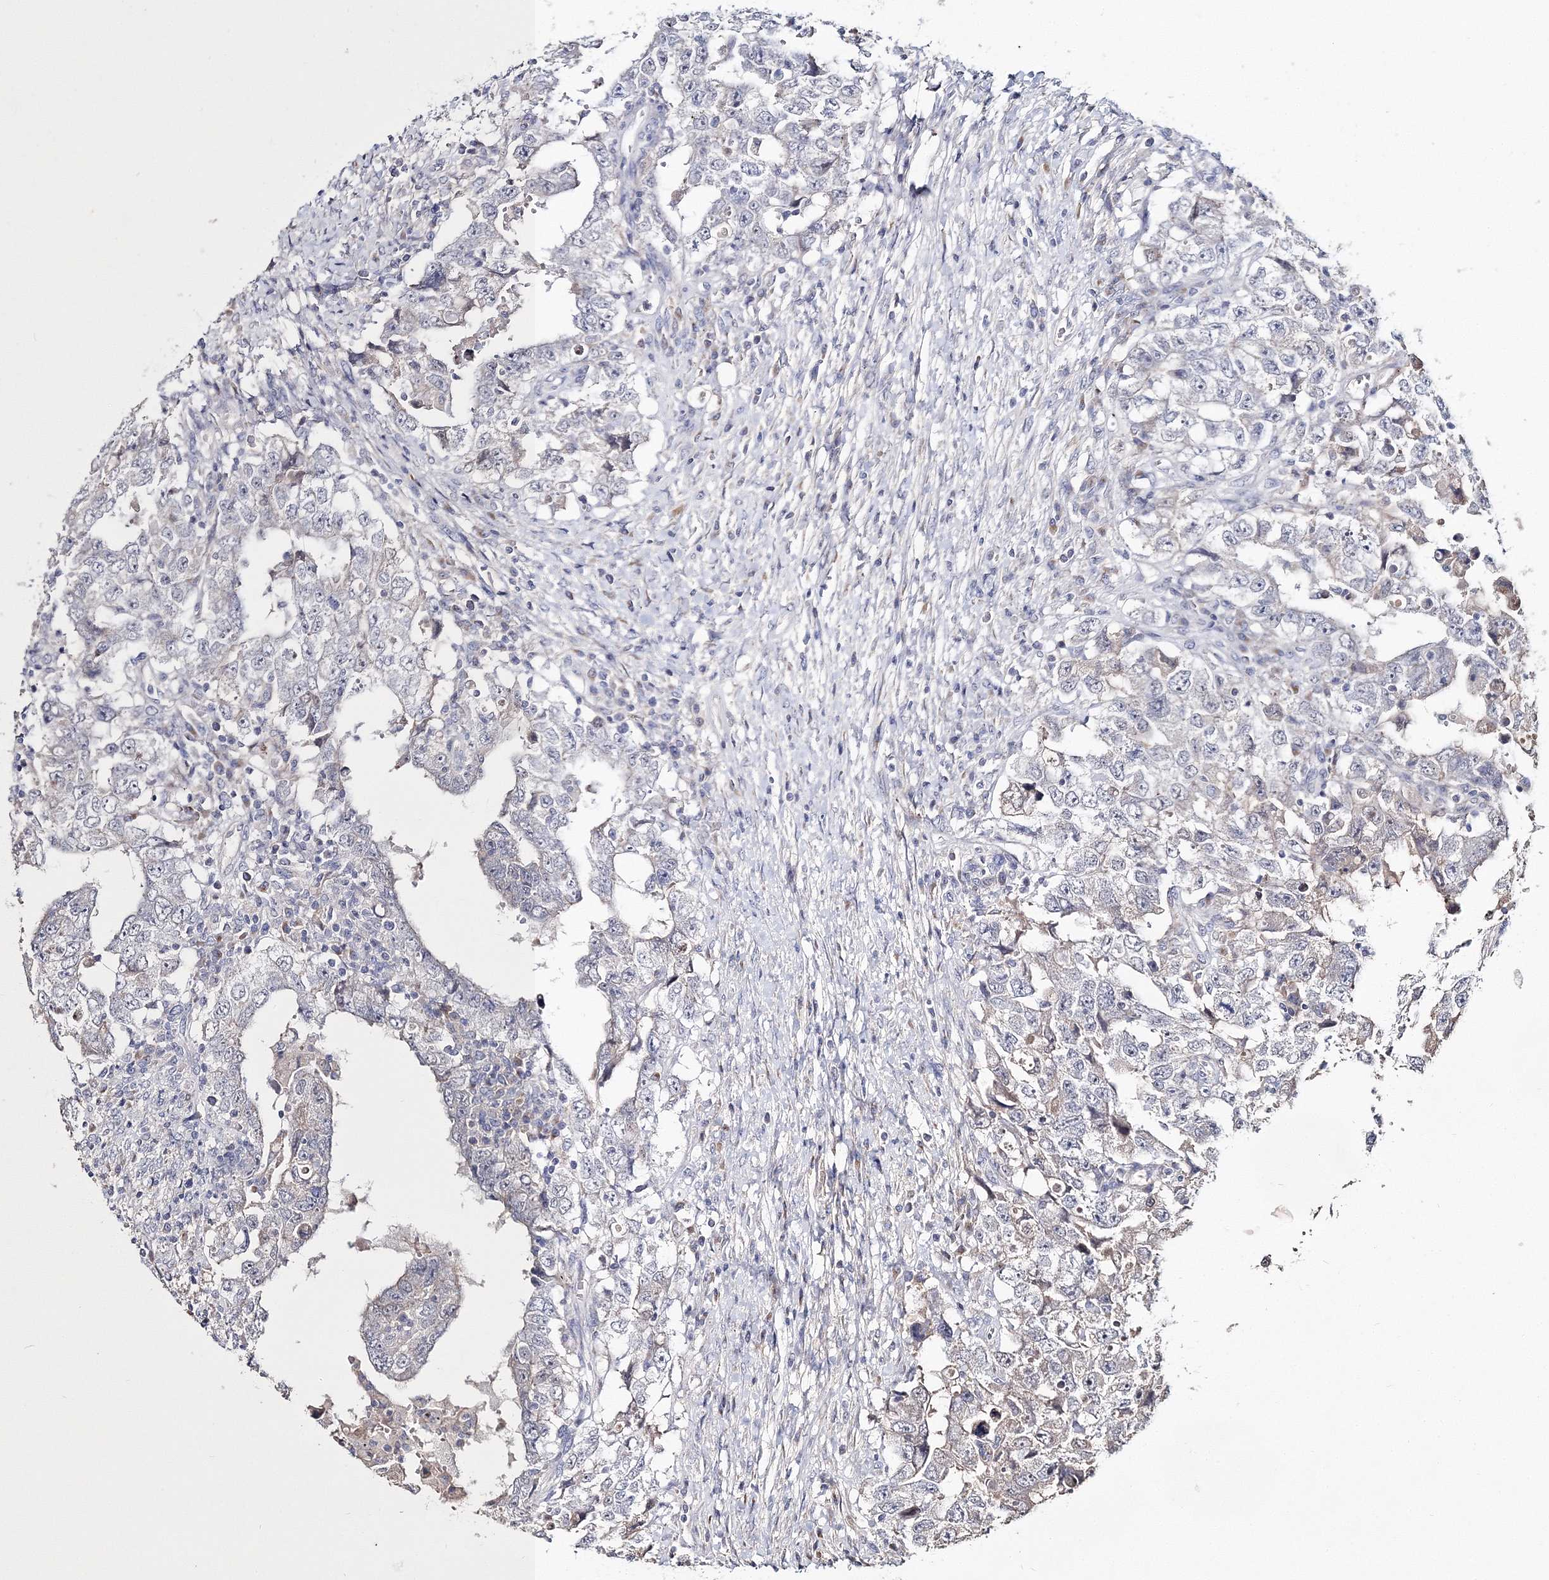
{"staining": {"intensity": "negative", "quantity": "none", "location": "none"}, "tissue": "testis cancer", "cell_type": "Tumor cells", "image_type": "cancer", "snomed": [{"axis": "morphology", "description": "Carcinoma, Embryonal, NOS"}, {"axis": "topography", "description": "Testis"}], "caption": "Embryonal carcinoma (testis) was stained to show a protein in brown. There is no significant positivity in tumor cells. Brightfield microscopy of IHC stained with DAB (brown) and hematoxylin (blue), captured at high magnification.", "gene": "GJB5", "patient": {"sex": "male", "age": 26}}